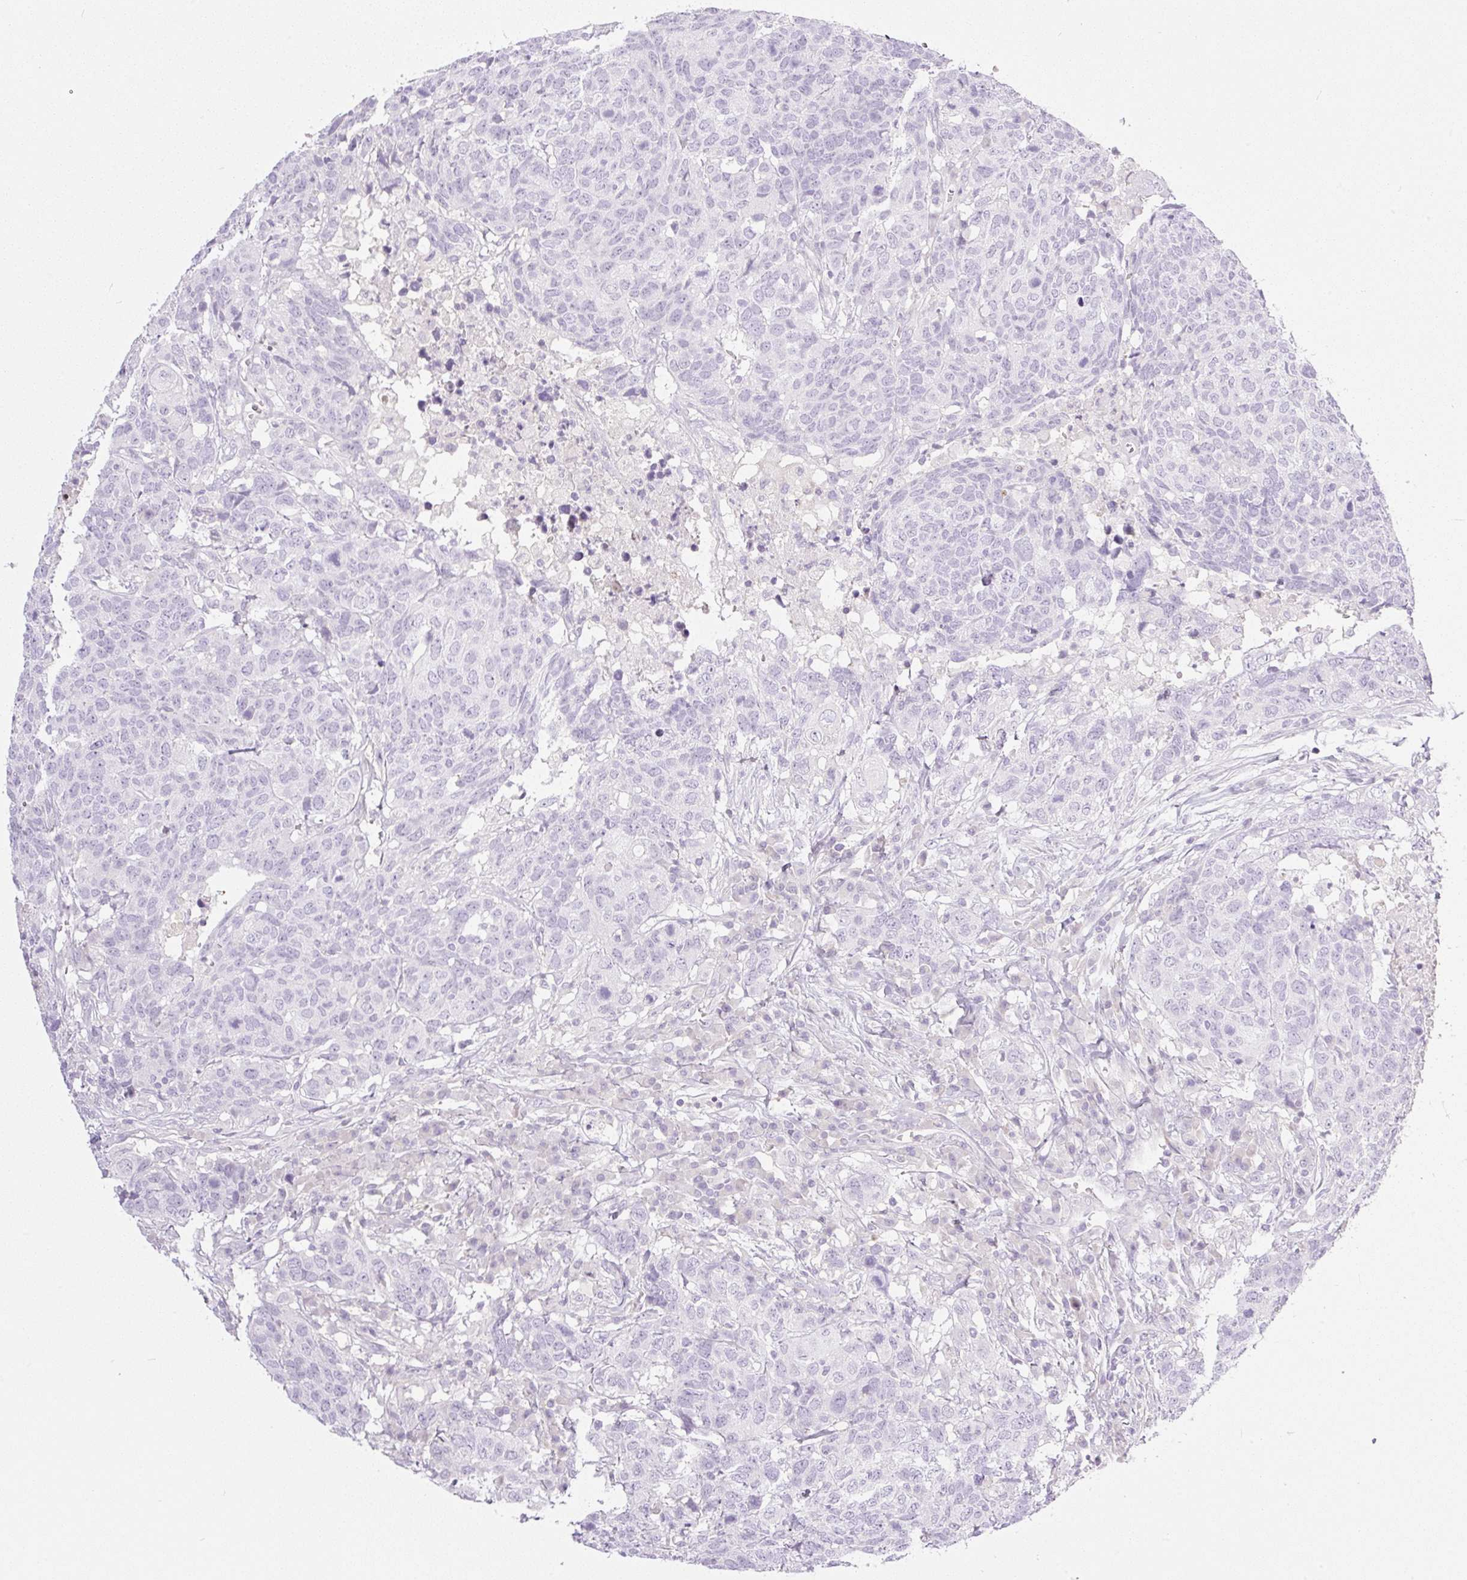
{"staining": {"intensity": "negative", "quantity": "none", "location": "none"}, "tissue": "head and neck cancer", "cell_type": "Tumor cells", "image_type": "cancer", "snomed": [{"axis": "morphology", "description": "Normal tissue, NOS"}, {"axis": "morphology", "description": "Squamous cell carcinoma, NOS"}, {"axis": "topography", "description": "Skeletal muscle"}, {"axis": "topography", "description": "Vascular tissue"}, {"axis": "topography", "description": "Peripheral nerve tissue"}, {"axis": "topography", "description": "Head-Neck"}], "caption": "Tumor cells are negative for protein expression in human squamous cell carcinoma (head and neck). (DAB (3,3'-diaminobenzidine) immunohistochemistry visualized using brightfield microscopy, high magnification).", "gene": "MIA2", "patient": {"sex": "male", "age": 66}}